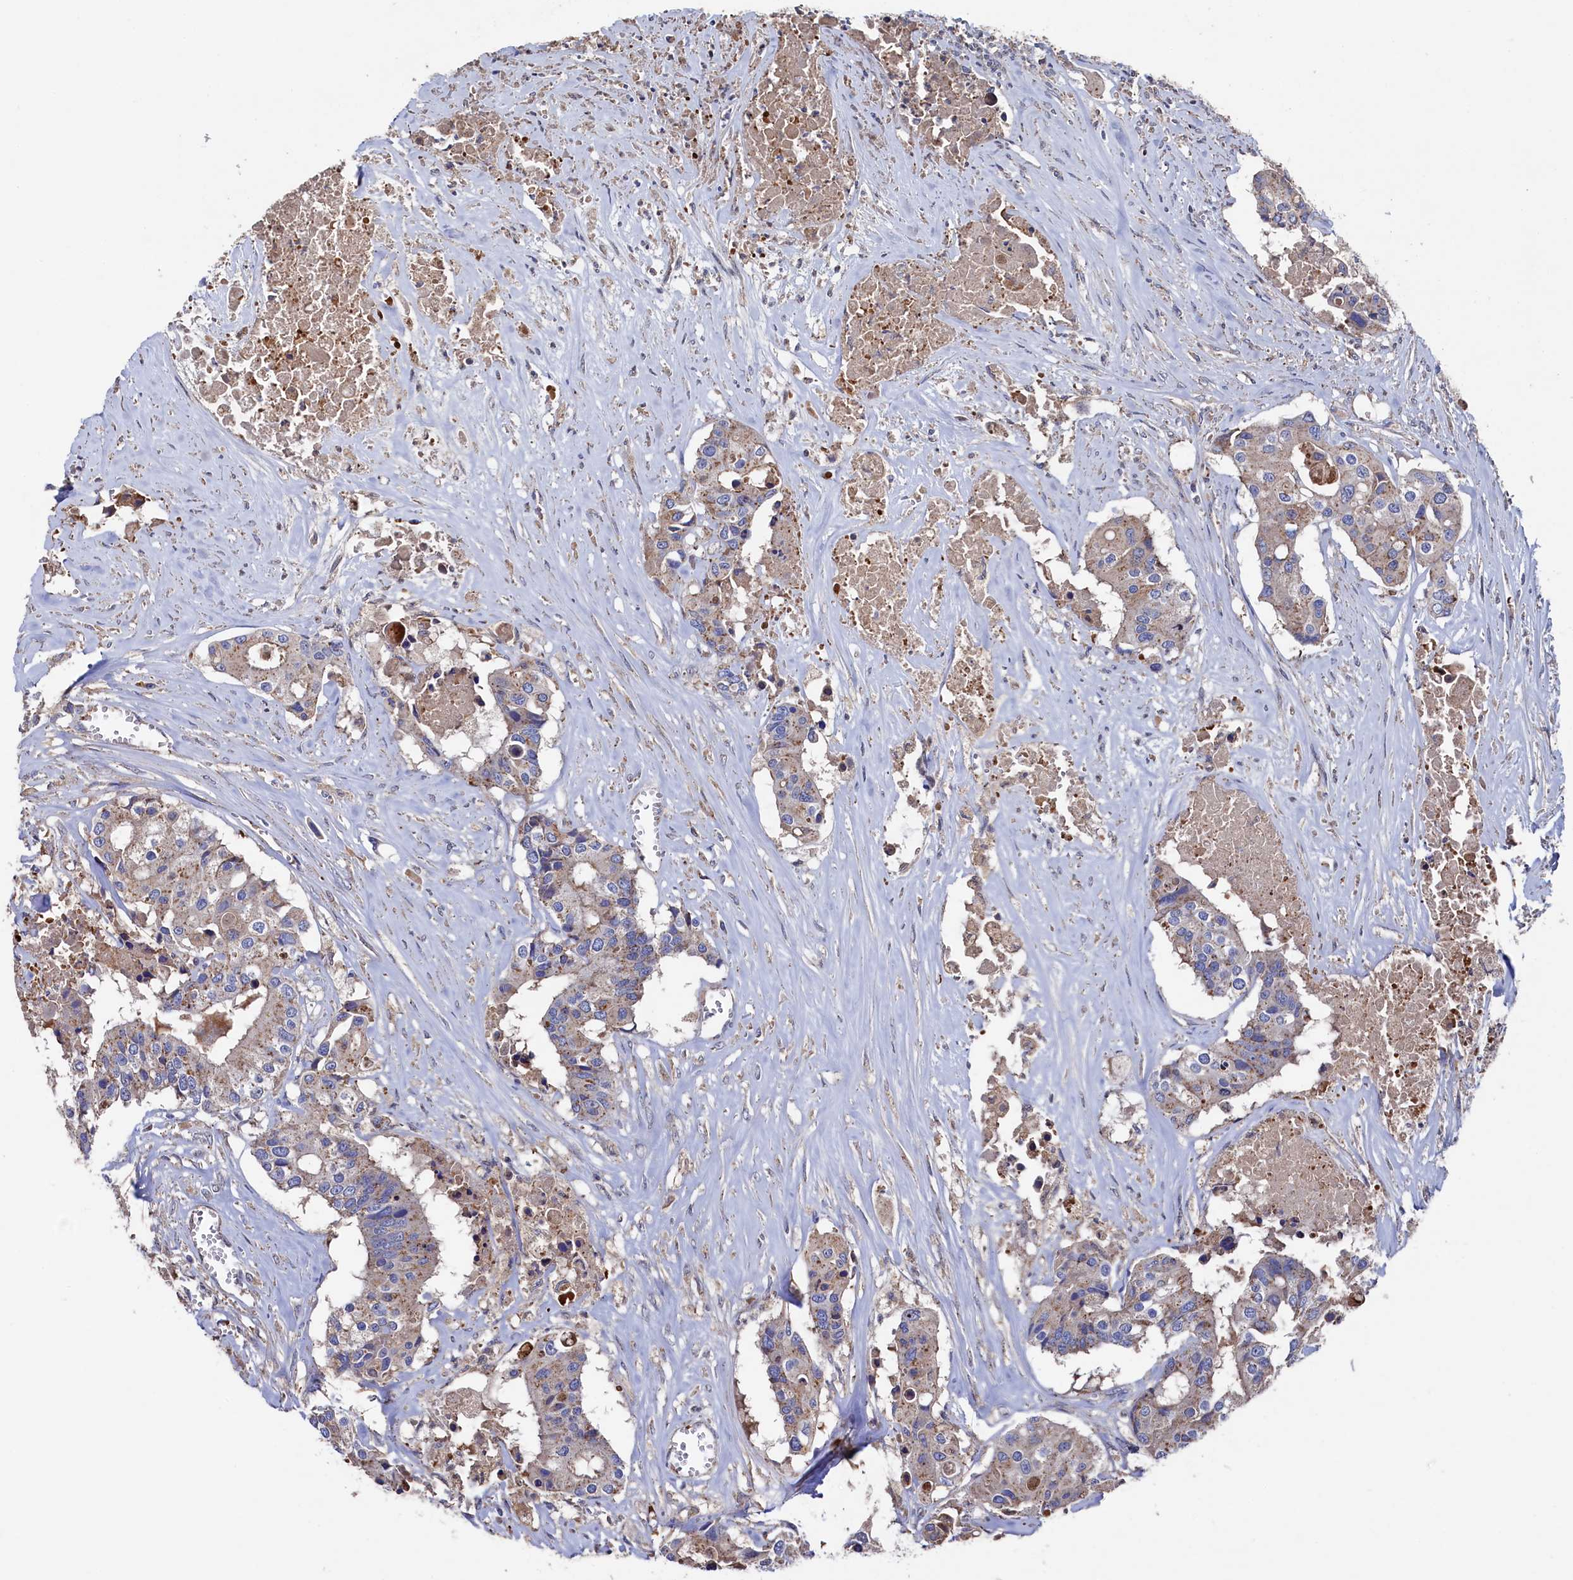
{"staining": {"intensity": "weak", "quantity": "25%-75%", "location": "cytoplasmic/membranous"}, "tissue": "colorectal cancer", "cell_type": "Tumor cells", "image_type": "cancer", "snomed": [{"axis": "morphology", "description": "Adenocarcinoma, NOS"}, {"axis": "topography", "description": "Colon"}], "caption": "Immunohistochemical staining of colorectal adenocarcinoma shows weak cytoplasmic/membranous protein positivity in approximately 25%-75% of tumor cells. (DAB = brown stain, brightfield microscopy at high magnification).", "gene": "TK2", "patient": {"sex": "male", "age": 77}}